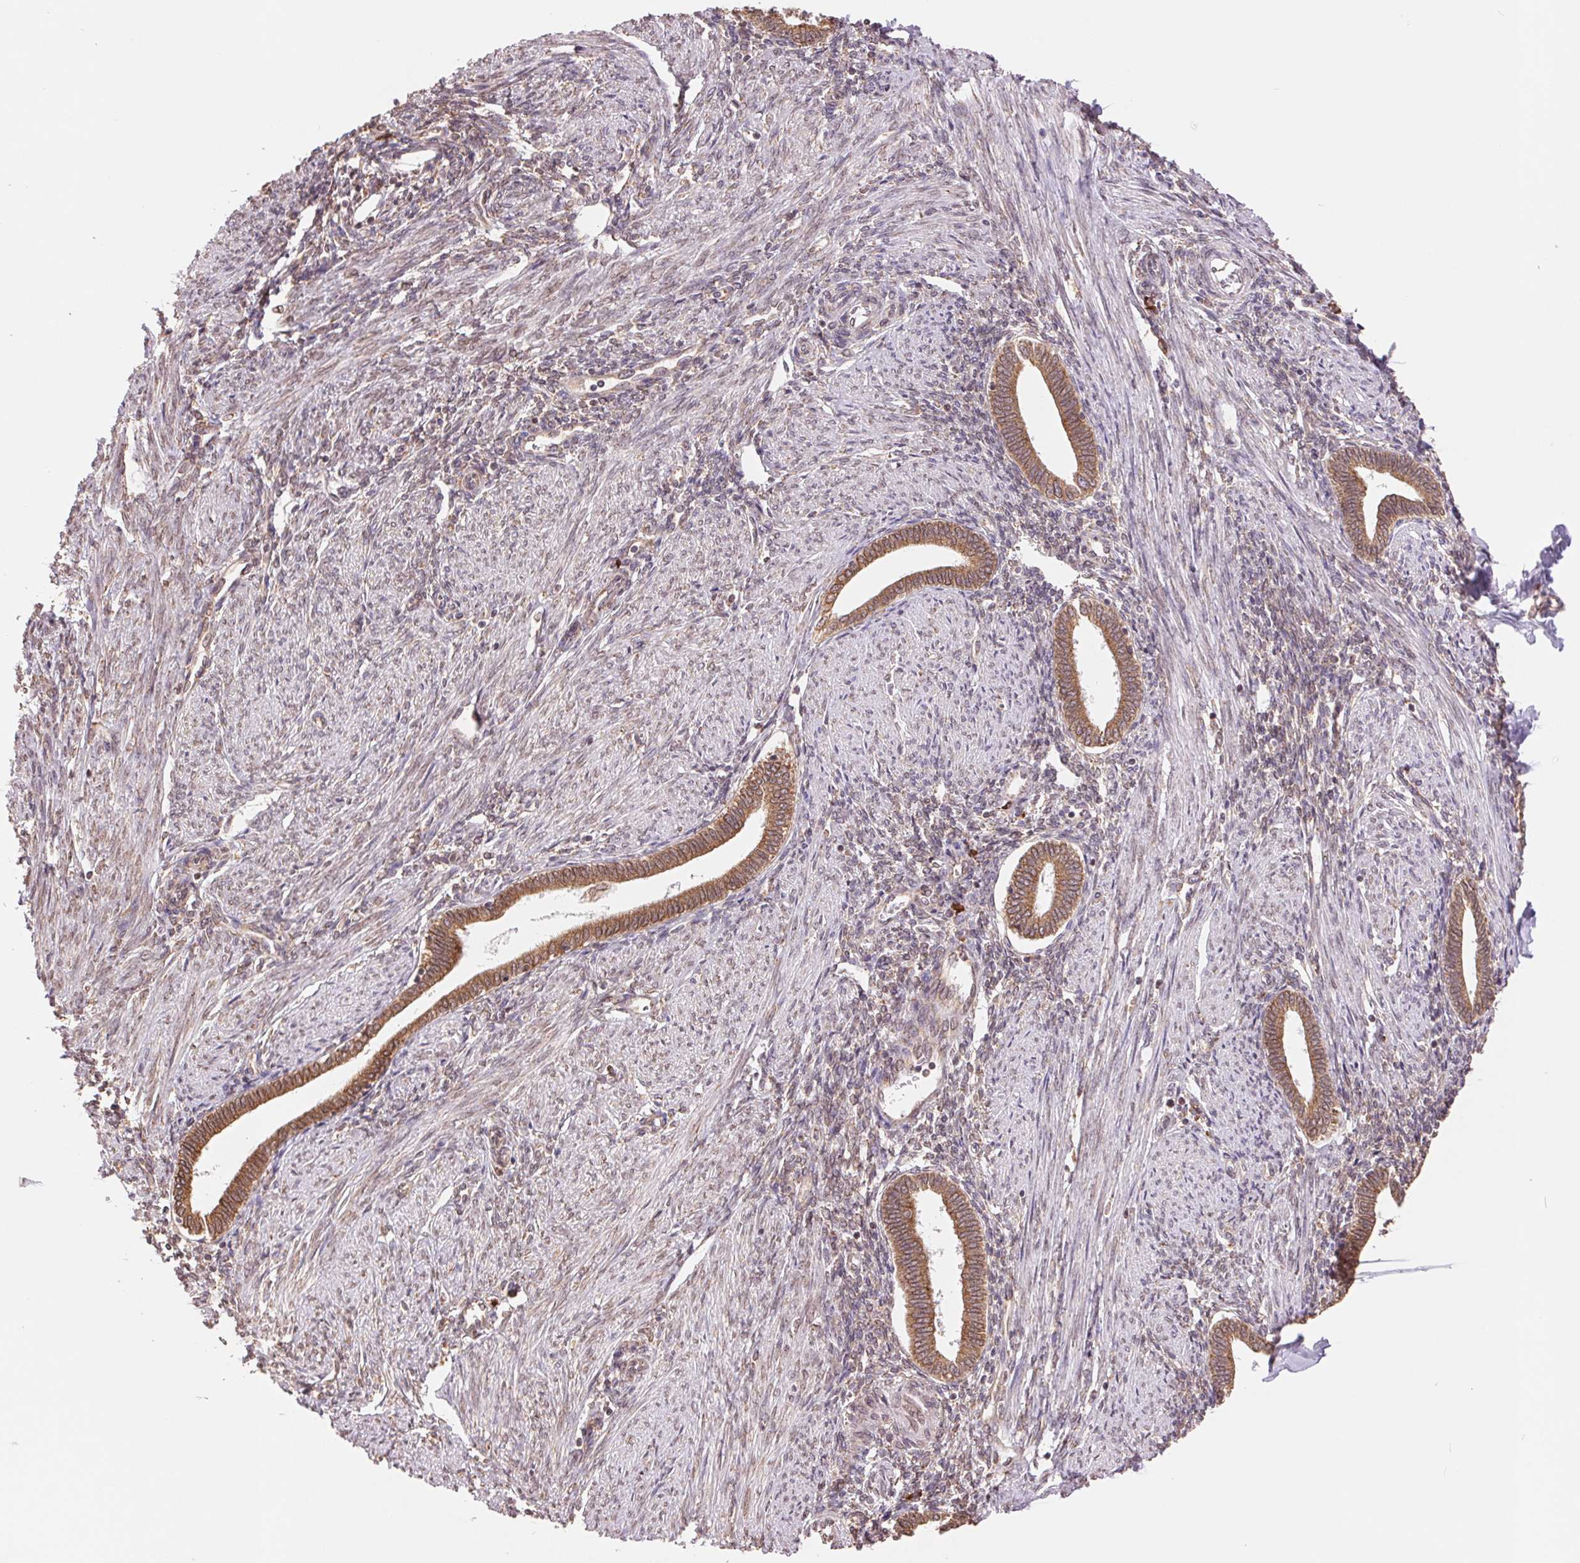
{"staining": {"intensity": "moderate", "quantity": "25%-75%", "location": "cytoplasmic/membranous"}, "tissue": "endometrium", "cell_type": "Cells in endometrial stroma", "image_type": "normal", "snomed": [{"axis": "morphology", "description": "Normal tissue, NOS"}, {"axis": "topography", "description": "Endometrium"}], "caption": "An IHC micrograph of benign tissue is shown. Protein staining in brown highlights moderate cytoplasmic/membranous positivity in endometrium within cells in endometrial stroma. (DAB (3,3'-diaminobenzidine) = brown stain, brightfield microscopy at high magnification).", "gene": "RPN1", "patient": {"sex": "female", "age": 42}}